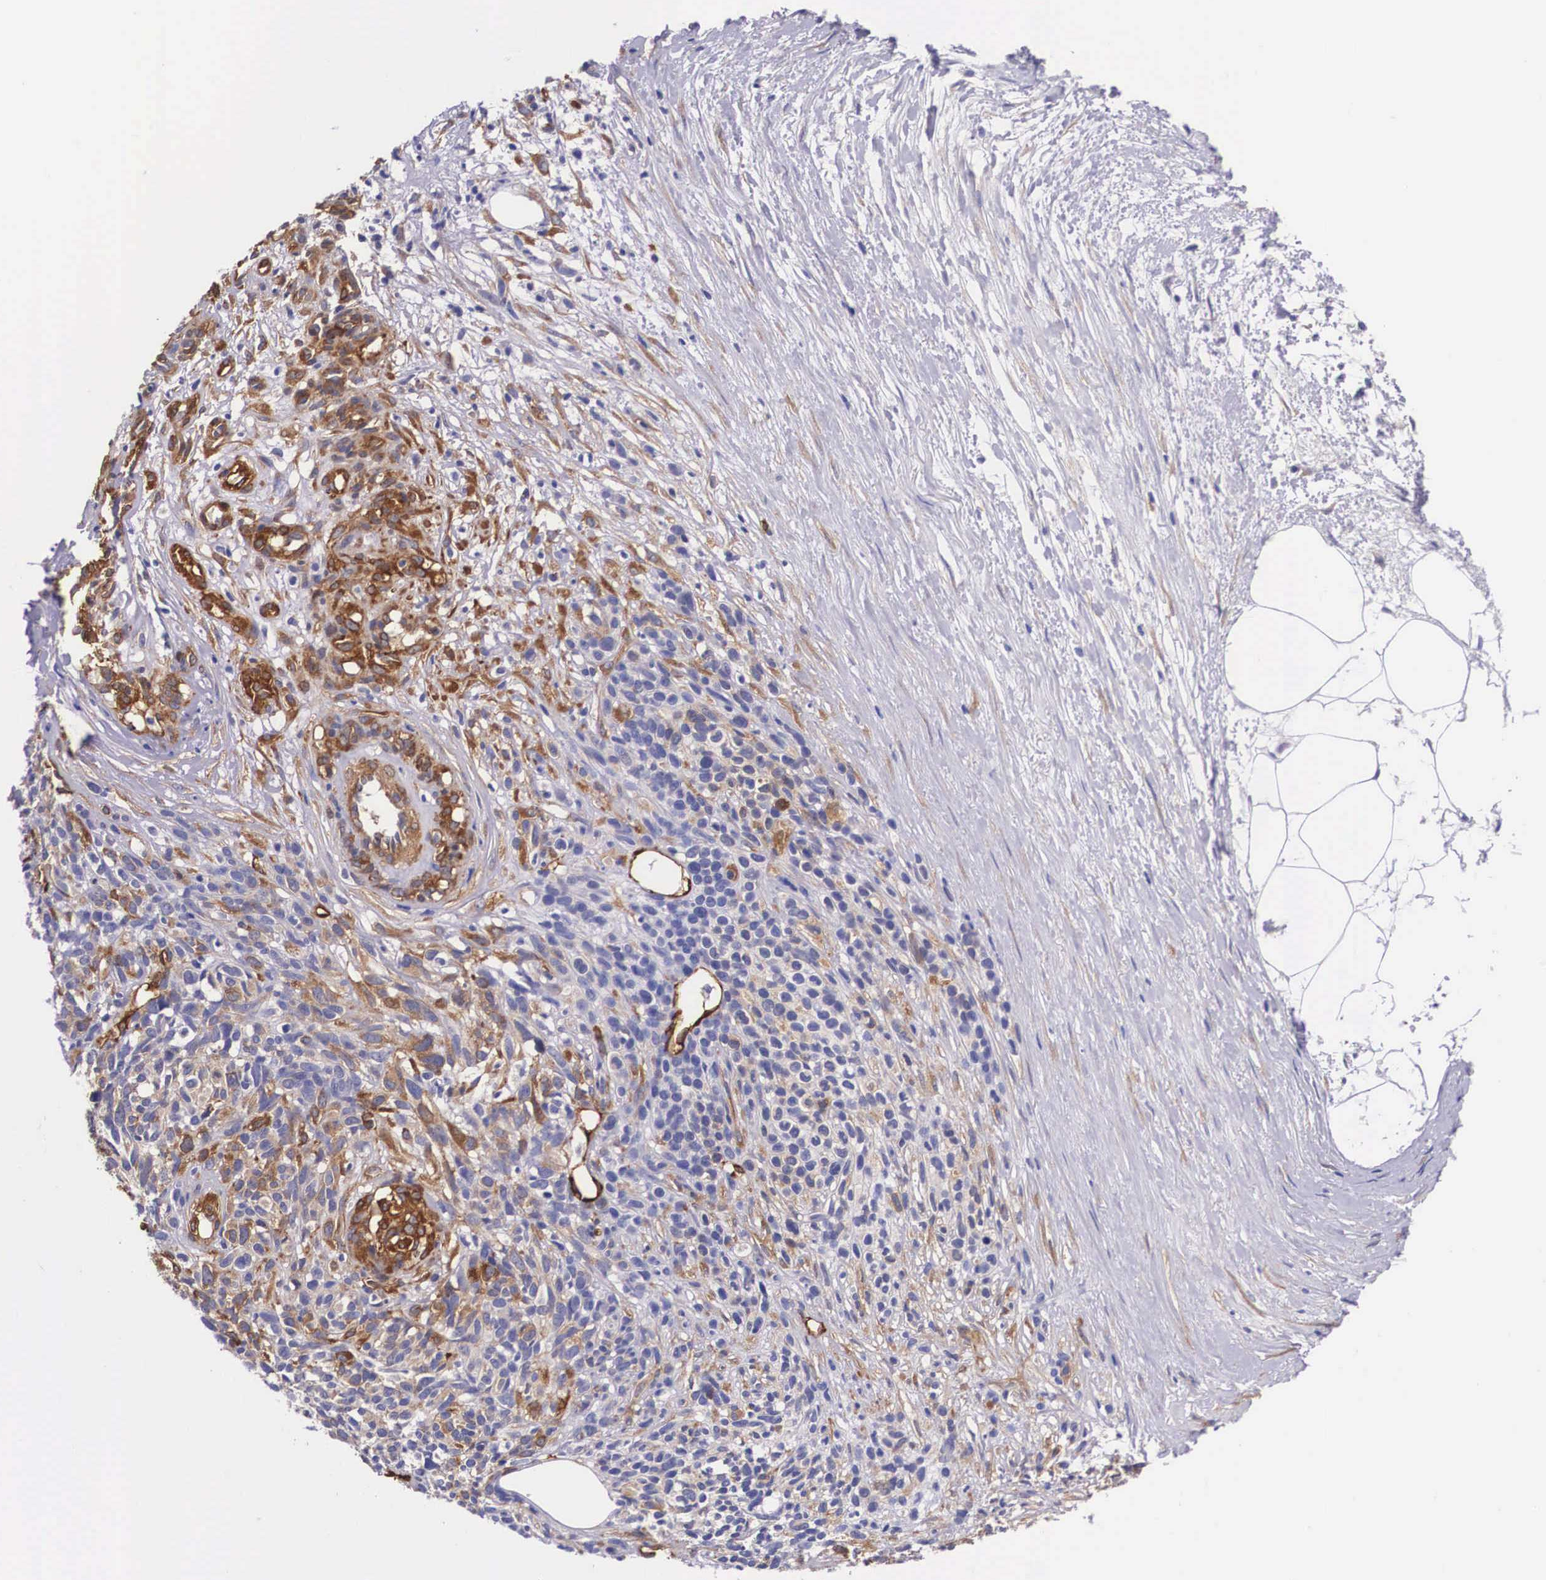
{"staining": {"intensity": "strong", "quantity": "25%-75%", "location": "cytoplasmic/membranous"}, "tissue": "melanoma", "cell_type": "Tumor cells", "image_type": "cancer", "snomed": [{"axis": "morphology", "description": "Malignant melanoma, NOS"}, {"axis": "topography", "description": "Skin"}], "caption": "Melanoma stained with a brown dye shows strong cytoplasmic/membranous positive staining in about 25%-75% of tumor cells.", "gene": "BCAR1", "patient": {"sex": "female", "age": 85}}